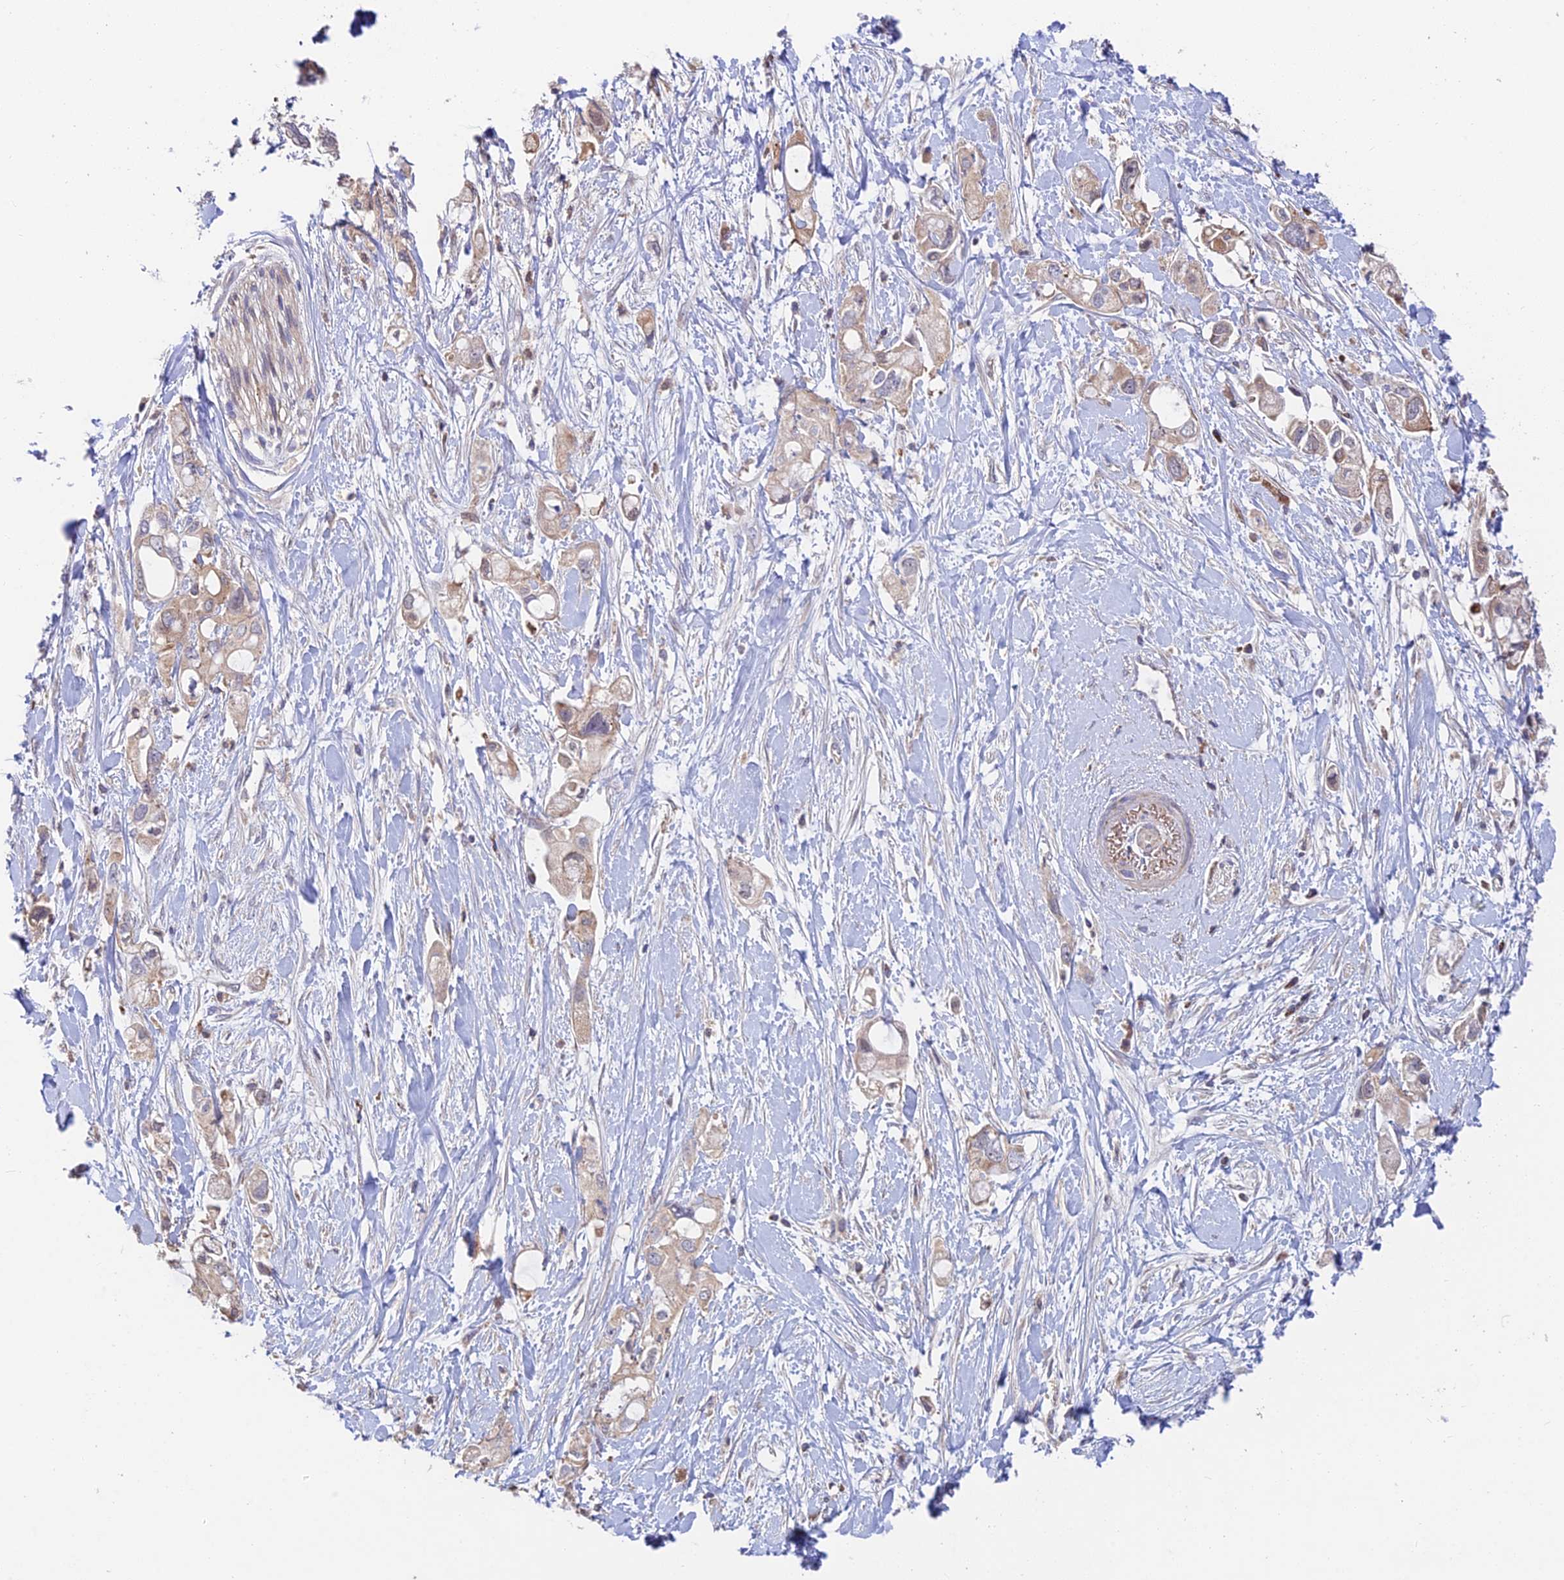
{"staining": {"intensity": "negative", "quantity": "none", "location": "none"}, "tissue": "pancreatic cancer", "cell_type": "Tumor cells", "image_type": "cancer", "snomed": [{"axis": "morphology", "description": "Adenocarcinoma, NOS"}, {"axis": "topography", "description": "Pancreas"}], "caption": "The IHC histopathology image has no significant expression in tumor cells of adenocarcinoma (pancreatic) tissue. (DAB immunohistochemistry (IHC), high magnification).", "gene": "FUOM", "patient": {"sex": "female", "age": 56}}